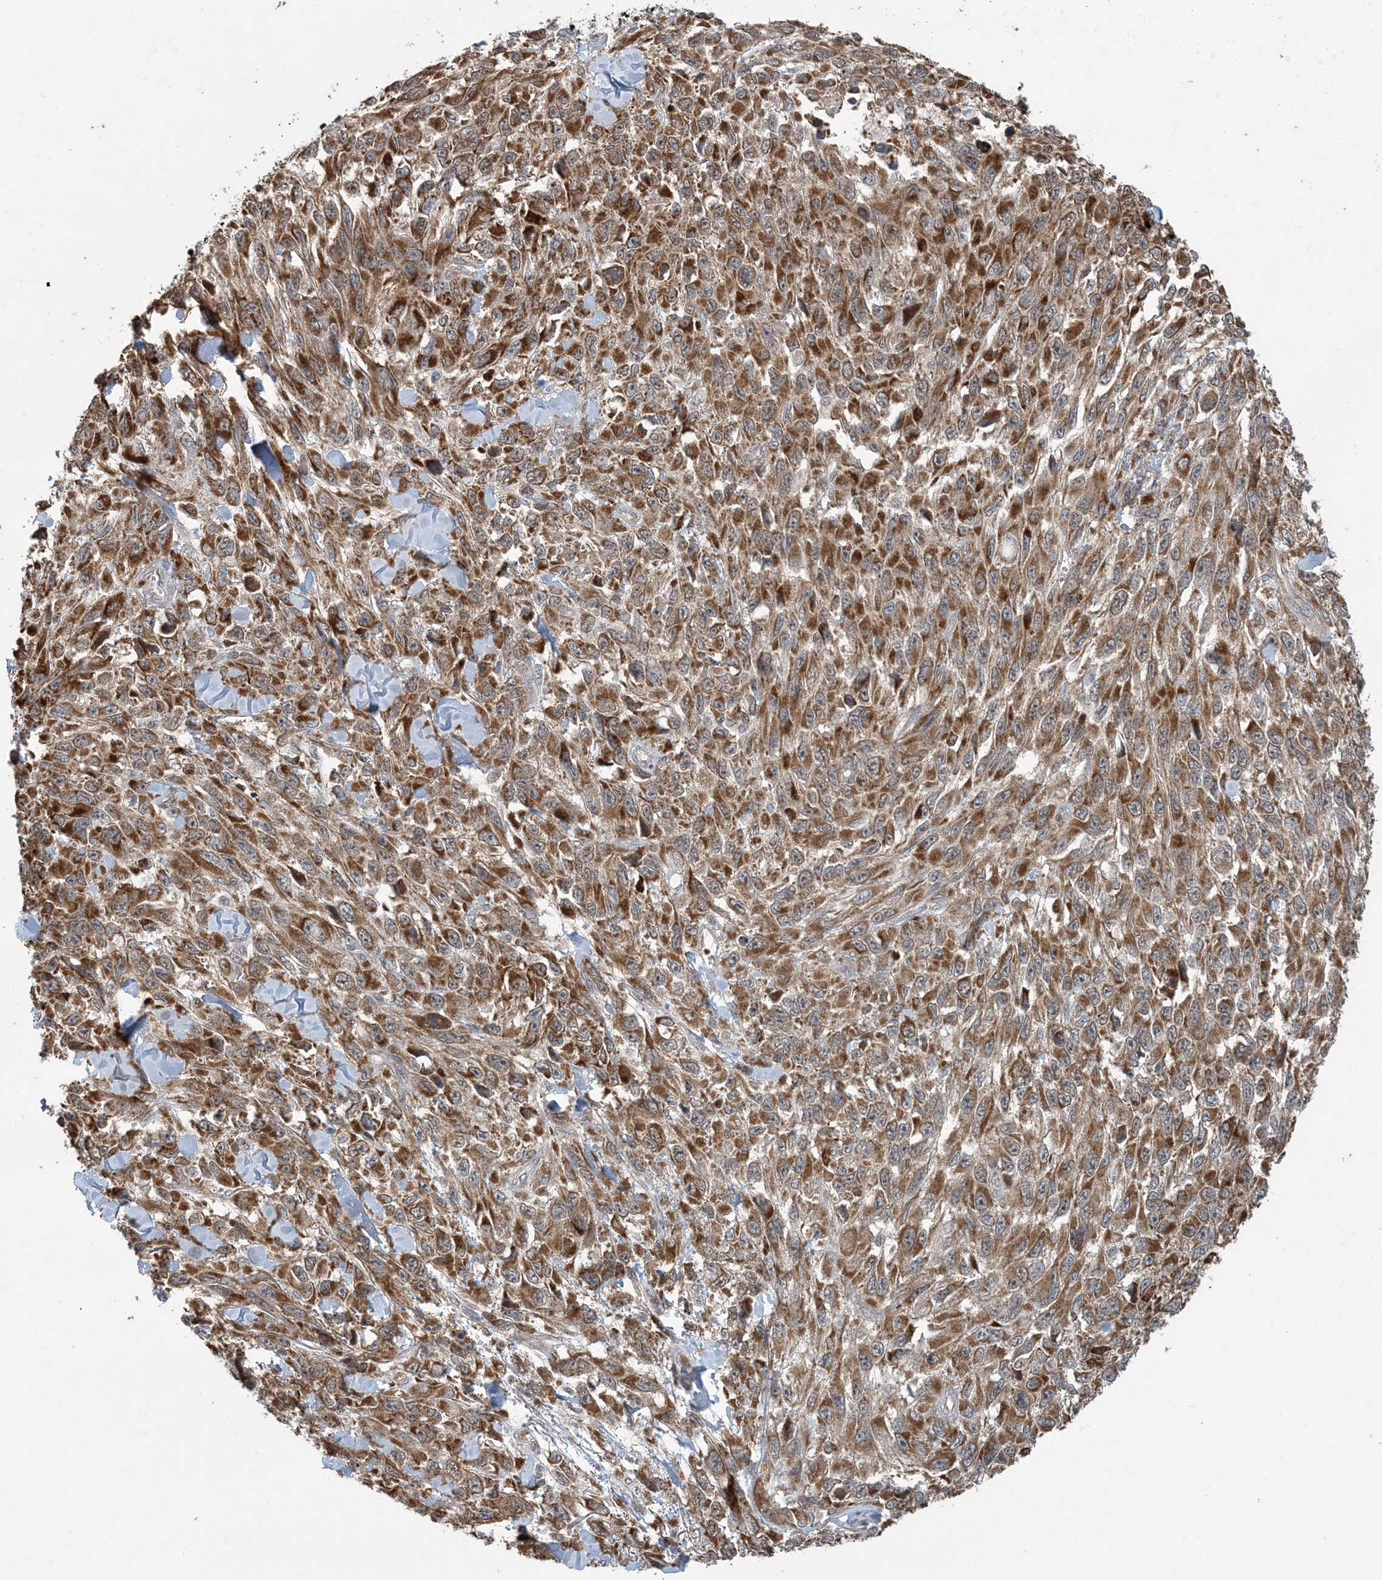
{"staining": {"intensity": "strong", "quantity": ">75%", "location": "cytoplasmic/membranous"}, "tissue": "melanoma", "cell_type": "Tumor cells", "image_type": "cancer", "snomed": [{"axis": "morphology", "description": "Malignant melanoma, NOS"}, {"axis": "topography", "description": "Skin"}], "caption": "The photomicrograph demonstrates a brown stain indicating the presence of a protein in the cytoplasmic/membranous of tumor cells in melanoma.", "gene": "ERI2", "patient": {"sex": "female", "age": 96}}